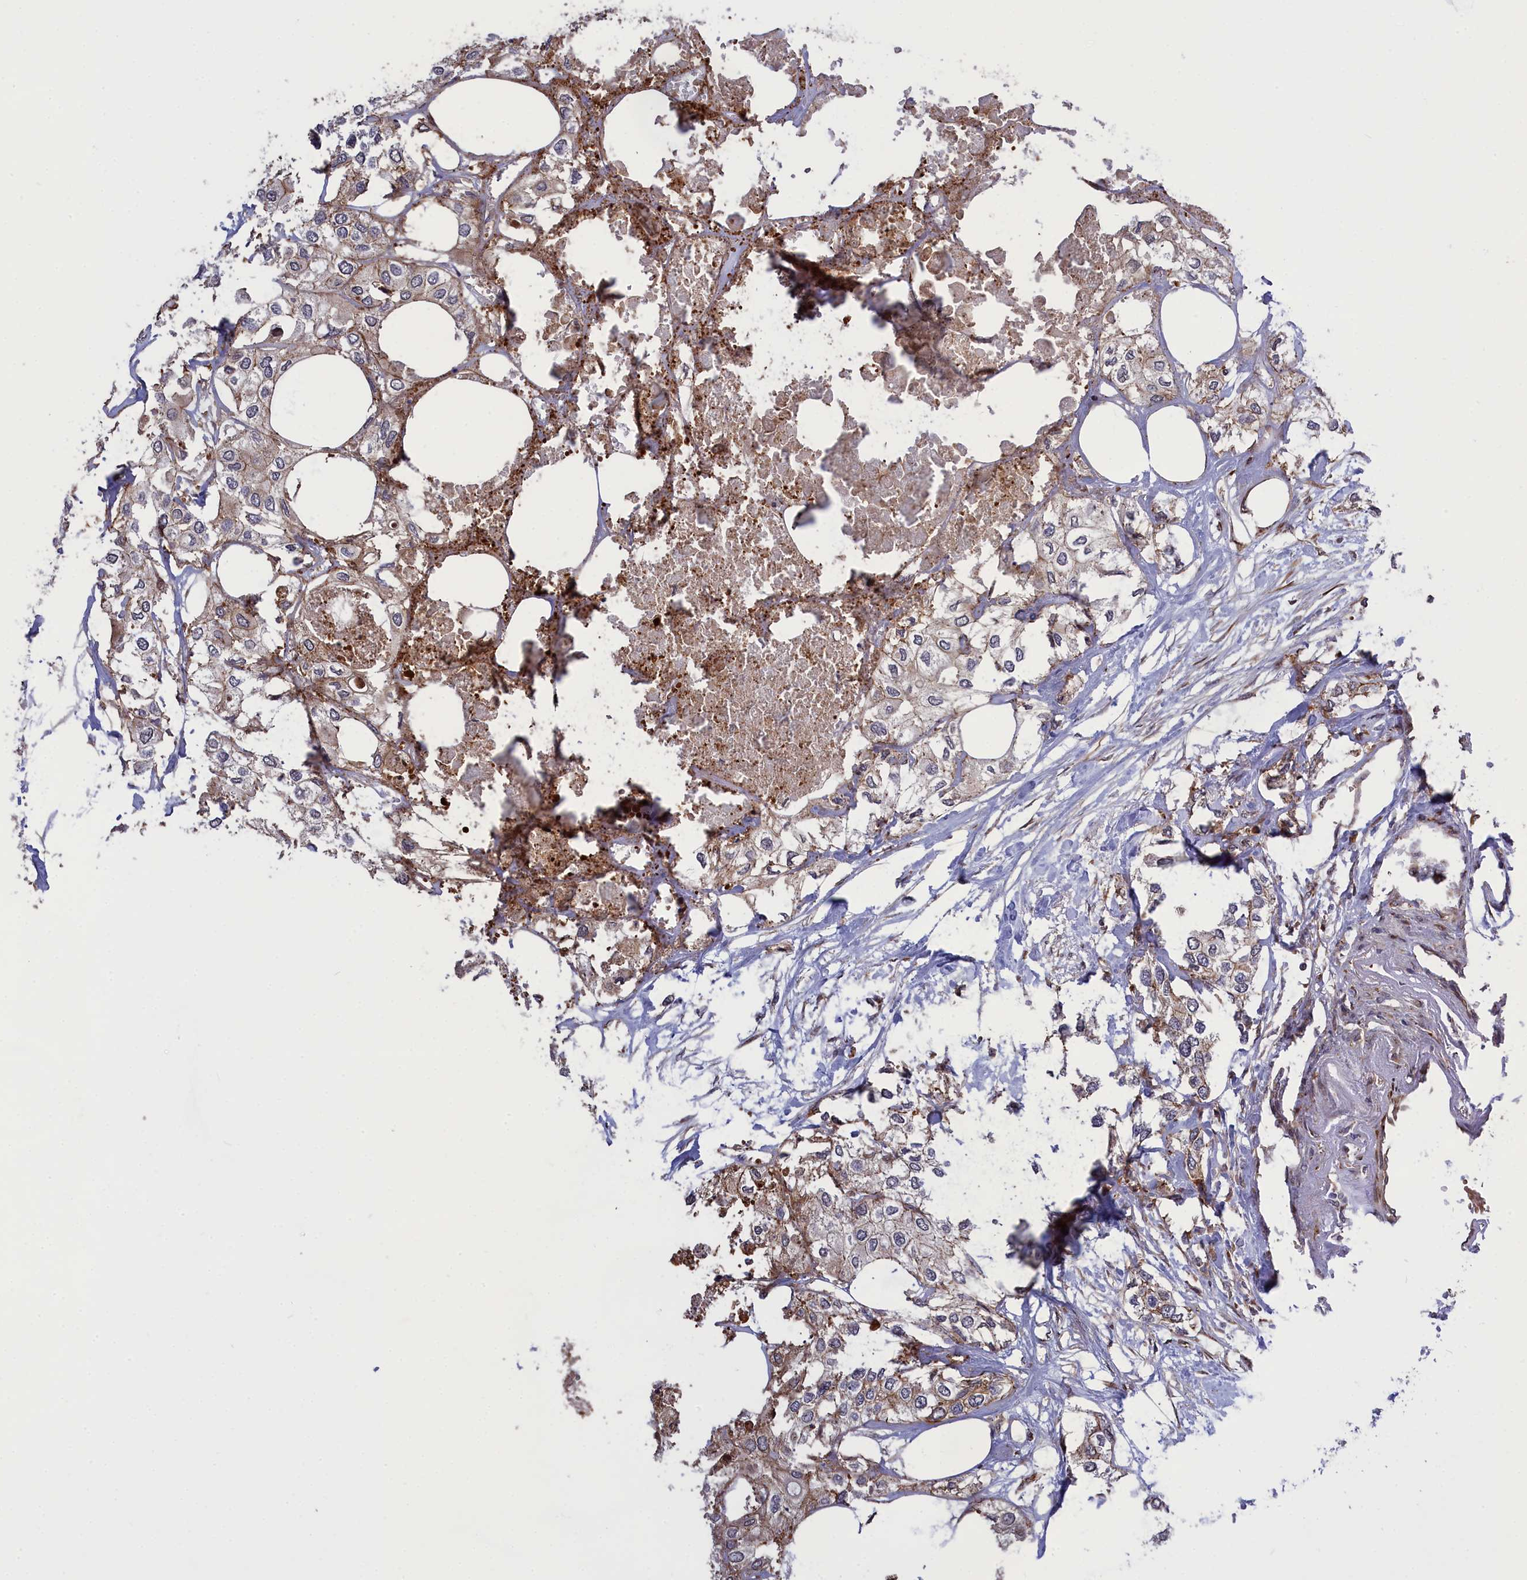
{"staining": {"intensity": "negative", "quantity": "none", "location": "none"}, "tissue": "urothelial cancer", "cell_type": "Tumor cells", "image_type": "cancer", "snomed": [{"axis": "morphology", "description": "Urothelial carcinoma, High grade"}, {"axis": "topography", "description": "Urinary bladder"}], "caption": "Tumor cells are negative for brown protein staining in urothelial cancer.", "gene": "DDX60L", "patient": {"sex": "male", "age": 64}}